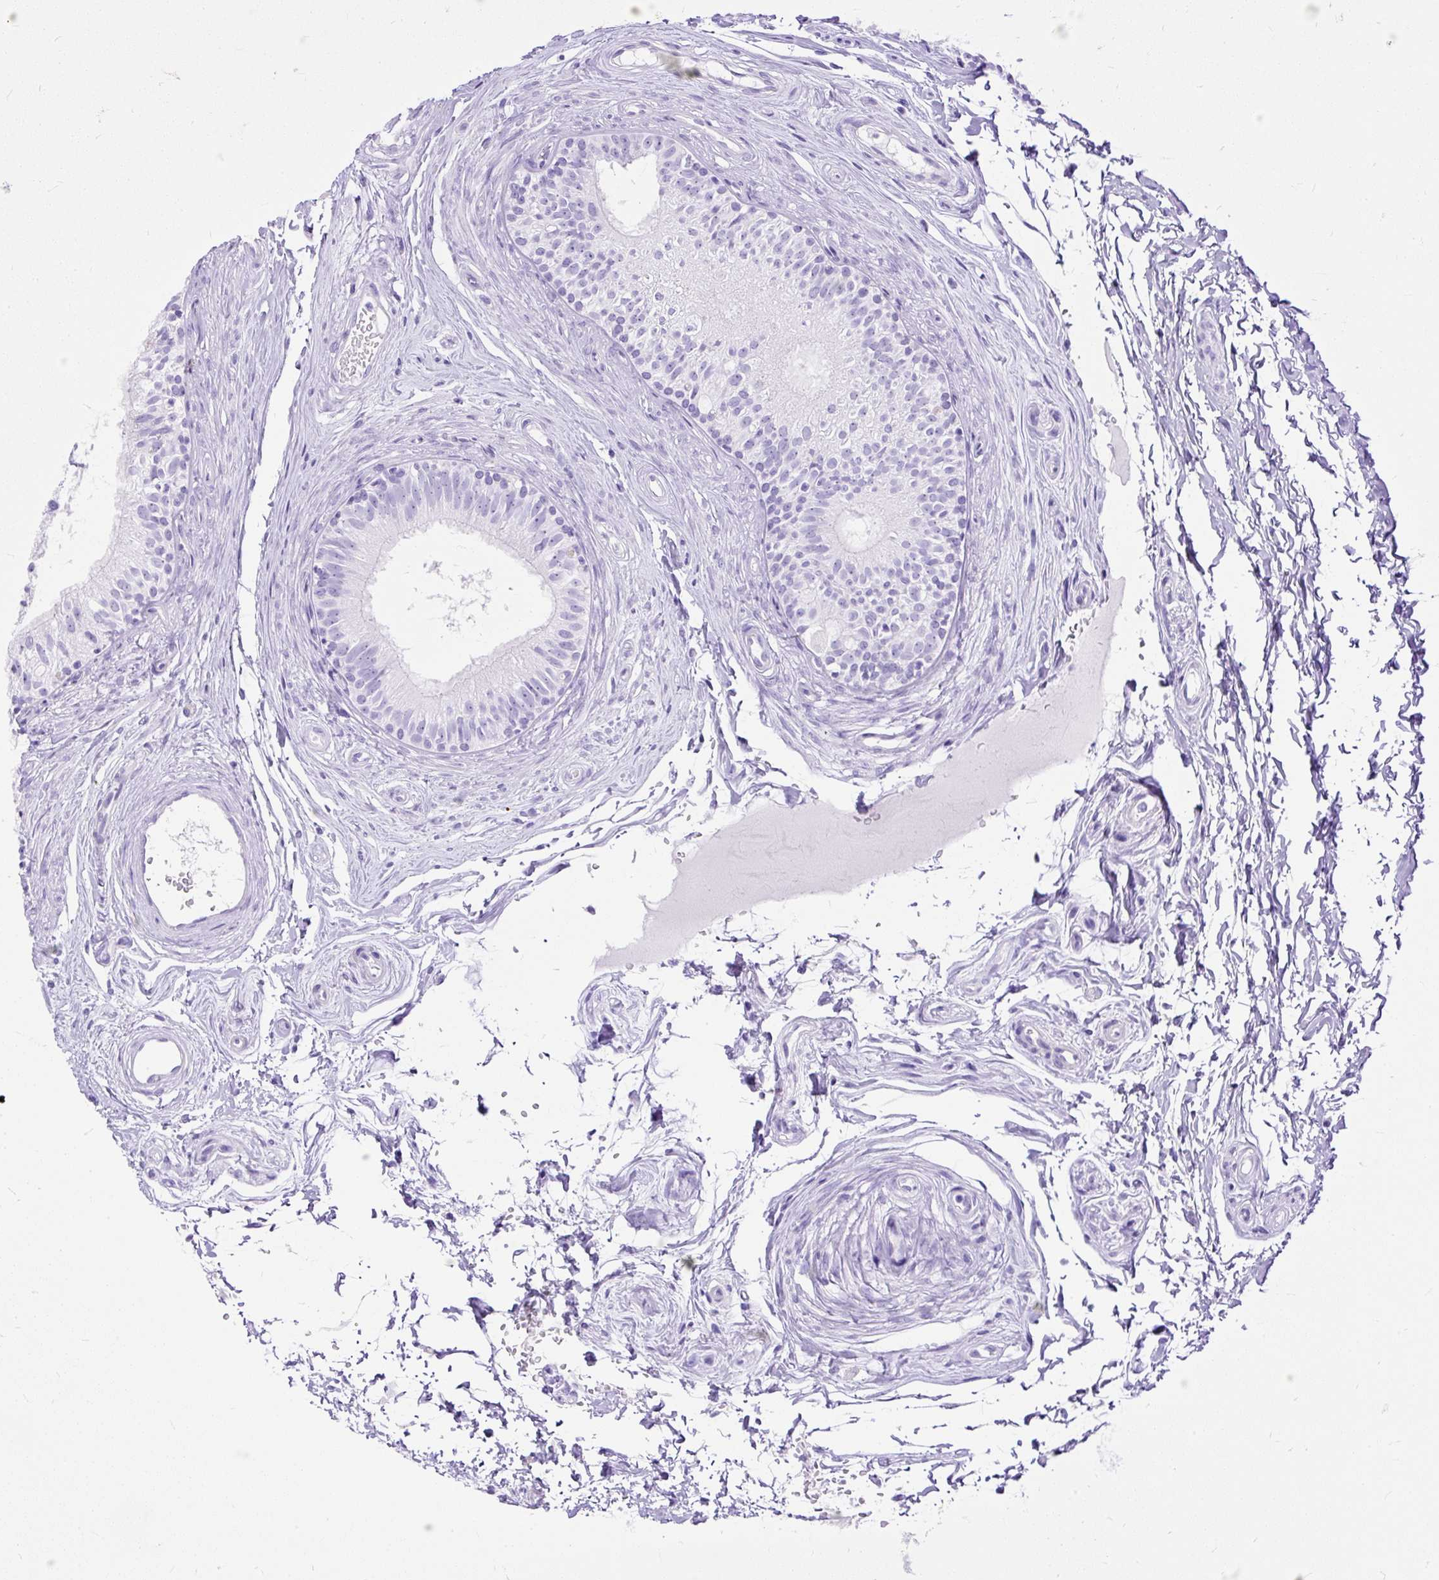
{"staining": {"intensity": "negative", "quantity": "none", "location": "none"}, "tissue": "epididymis", "cell_type": "Glandular cells", "image_type": "normal", "snomed": [{"axis": "morphology", "description": "Normal tissue, NOS"}, {"axis": "topography", "description": "Epididymis"}], "caption": "This is an IHC micrograph of unremarkable epididymis. There is no staining in glandular cells.", "gene": "HEY1", "patient": {"sex": "male", "age": 45}}